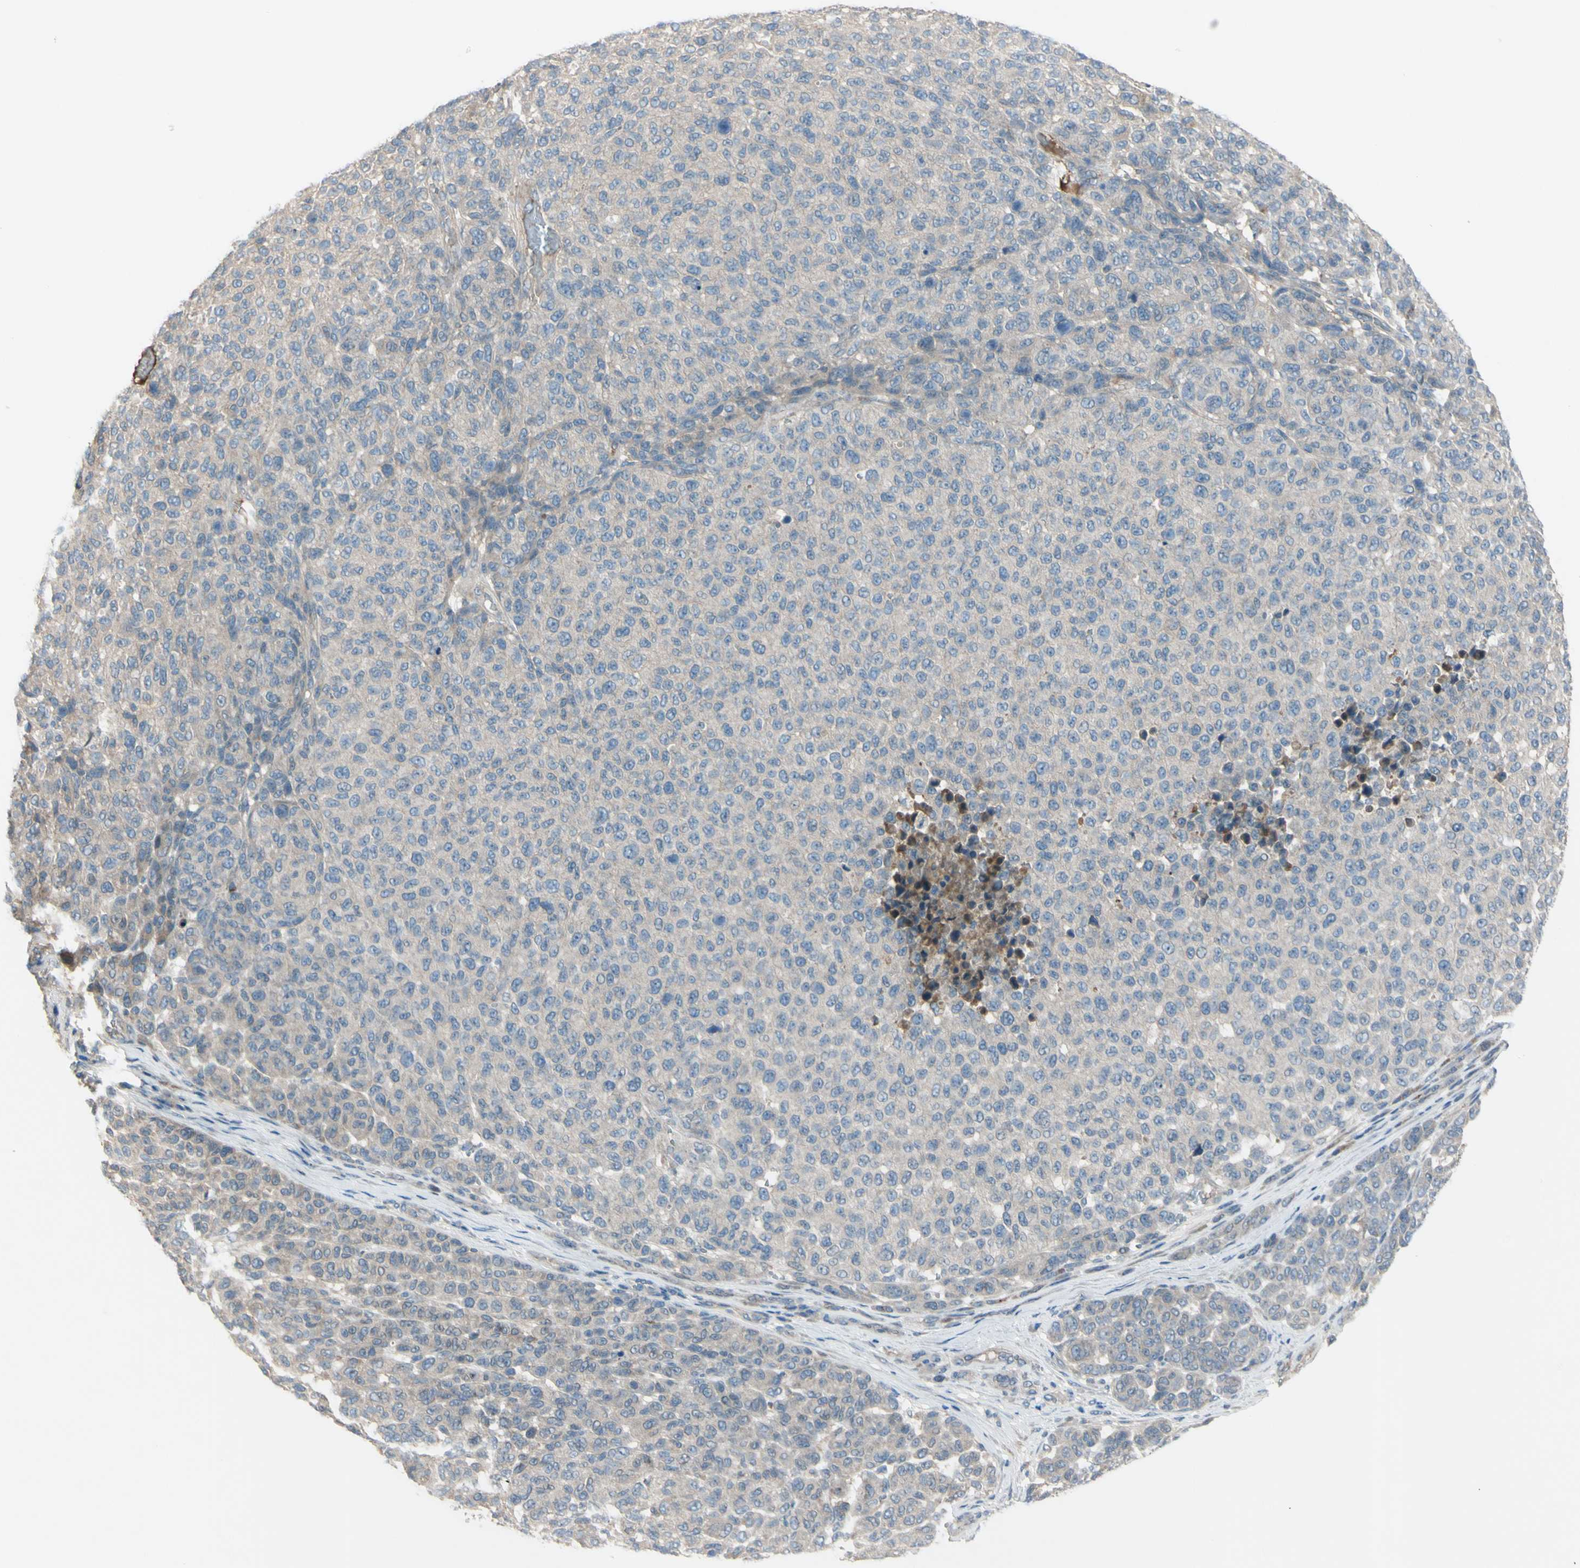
{"staining": {"intensity": "weak", "quantity": ">75%", "location": "cytoplasmic/membranous"}, "tissue": "melanoma", "cell_type": "Tumor cells", "image_type": "cancer", "snomed": [{"axis": "morphology", "description": "Malignant melanoma, NOS"}, {"axis": "topography", "description": "Skin"}], "caption": "IHC of human malignant melanoma shows low levels of weak cytoplasmic/membranous positivity in about >75% of tumor cells.", "gene": "AFP", "patient": {"sex": "male", "age": 59}}